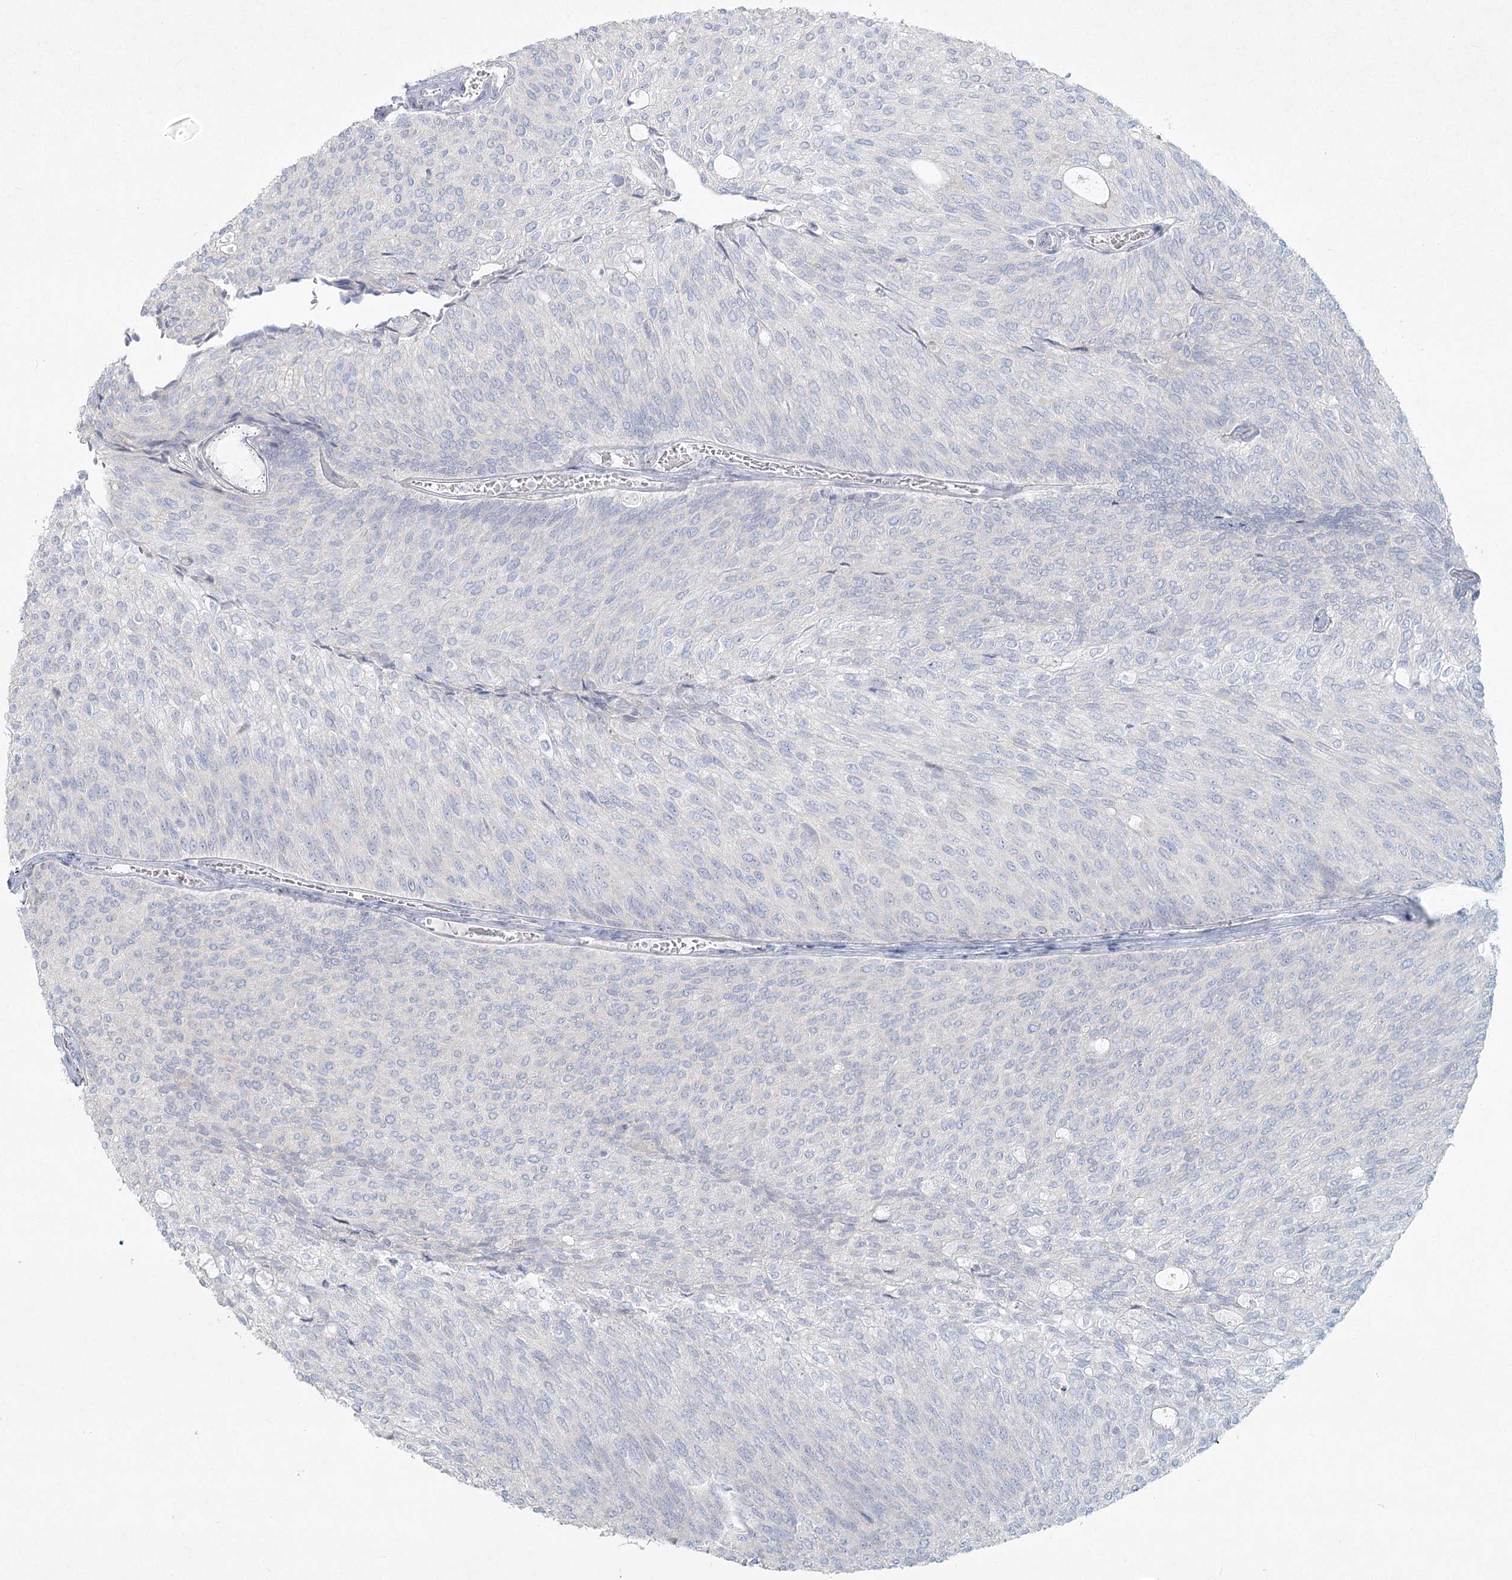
{"staining": {"intensity": "negative", "quantity": "none", "location": "none"}, "tissue": "urothelial cancer", "cell_type": "Tumor cells", "image_type": "cancer", "snomed": [{"axis": "morphology", "description": "Urothelial carcinoma, Low grade"}, {"axis": "topography", "description": "Urinary bladder"}], "caption": "Tumor cells are negative for brown protein staining in low-grade urothelial carcinoma.", "gene": "LRP2BP", "patient": {"sex": "female", "age": 79}}